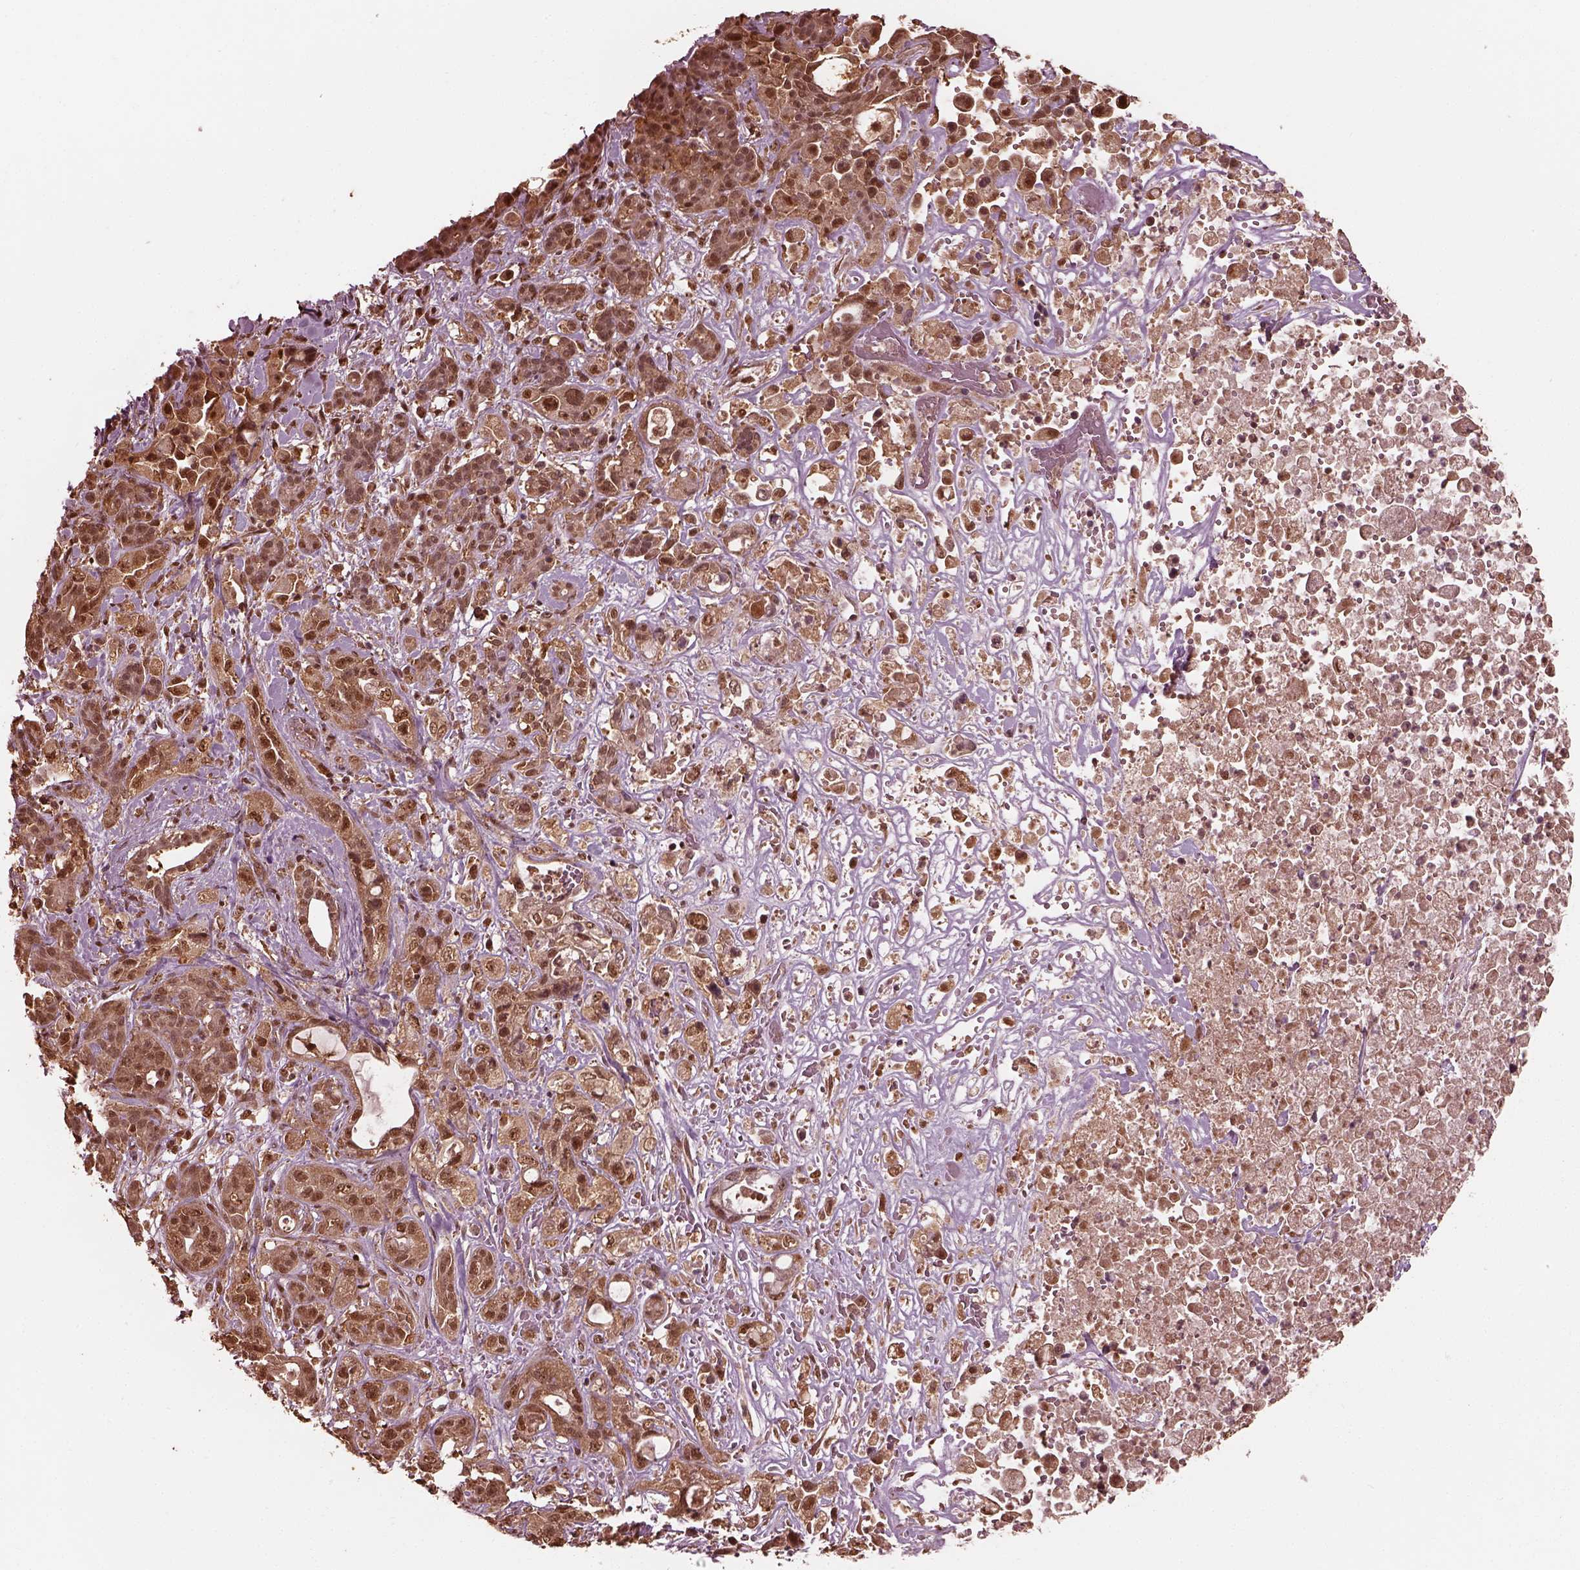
{"staining": {"intensity": "moderate", "quantity": "25%-75%", "location": "cytoplasmic/membranous,nuclear"}, "tissue": "pancreatic cancer", "cell_type": "Tumor cells", "image_type": "cancer", "snomed": [{"axis": "morphology", "description": "Adenocarcinoma, NOS"}, {"axis": "topography", "description": "Pancreas"}], "caption": "Approximately 25%-75% of tumor cells in pancreatic adenocarcinoma reveal moderate cytoplasmic/membranous and nuclear protein expression as visualized by brown immunohistochemical staining.", "gene": "PSMC5", "patient": {"sex": "male", "age": 44}}